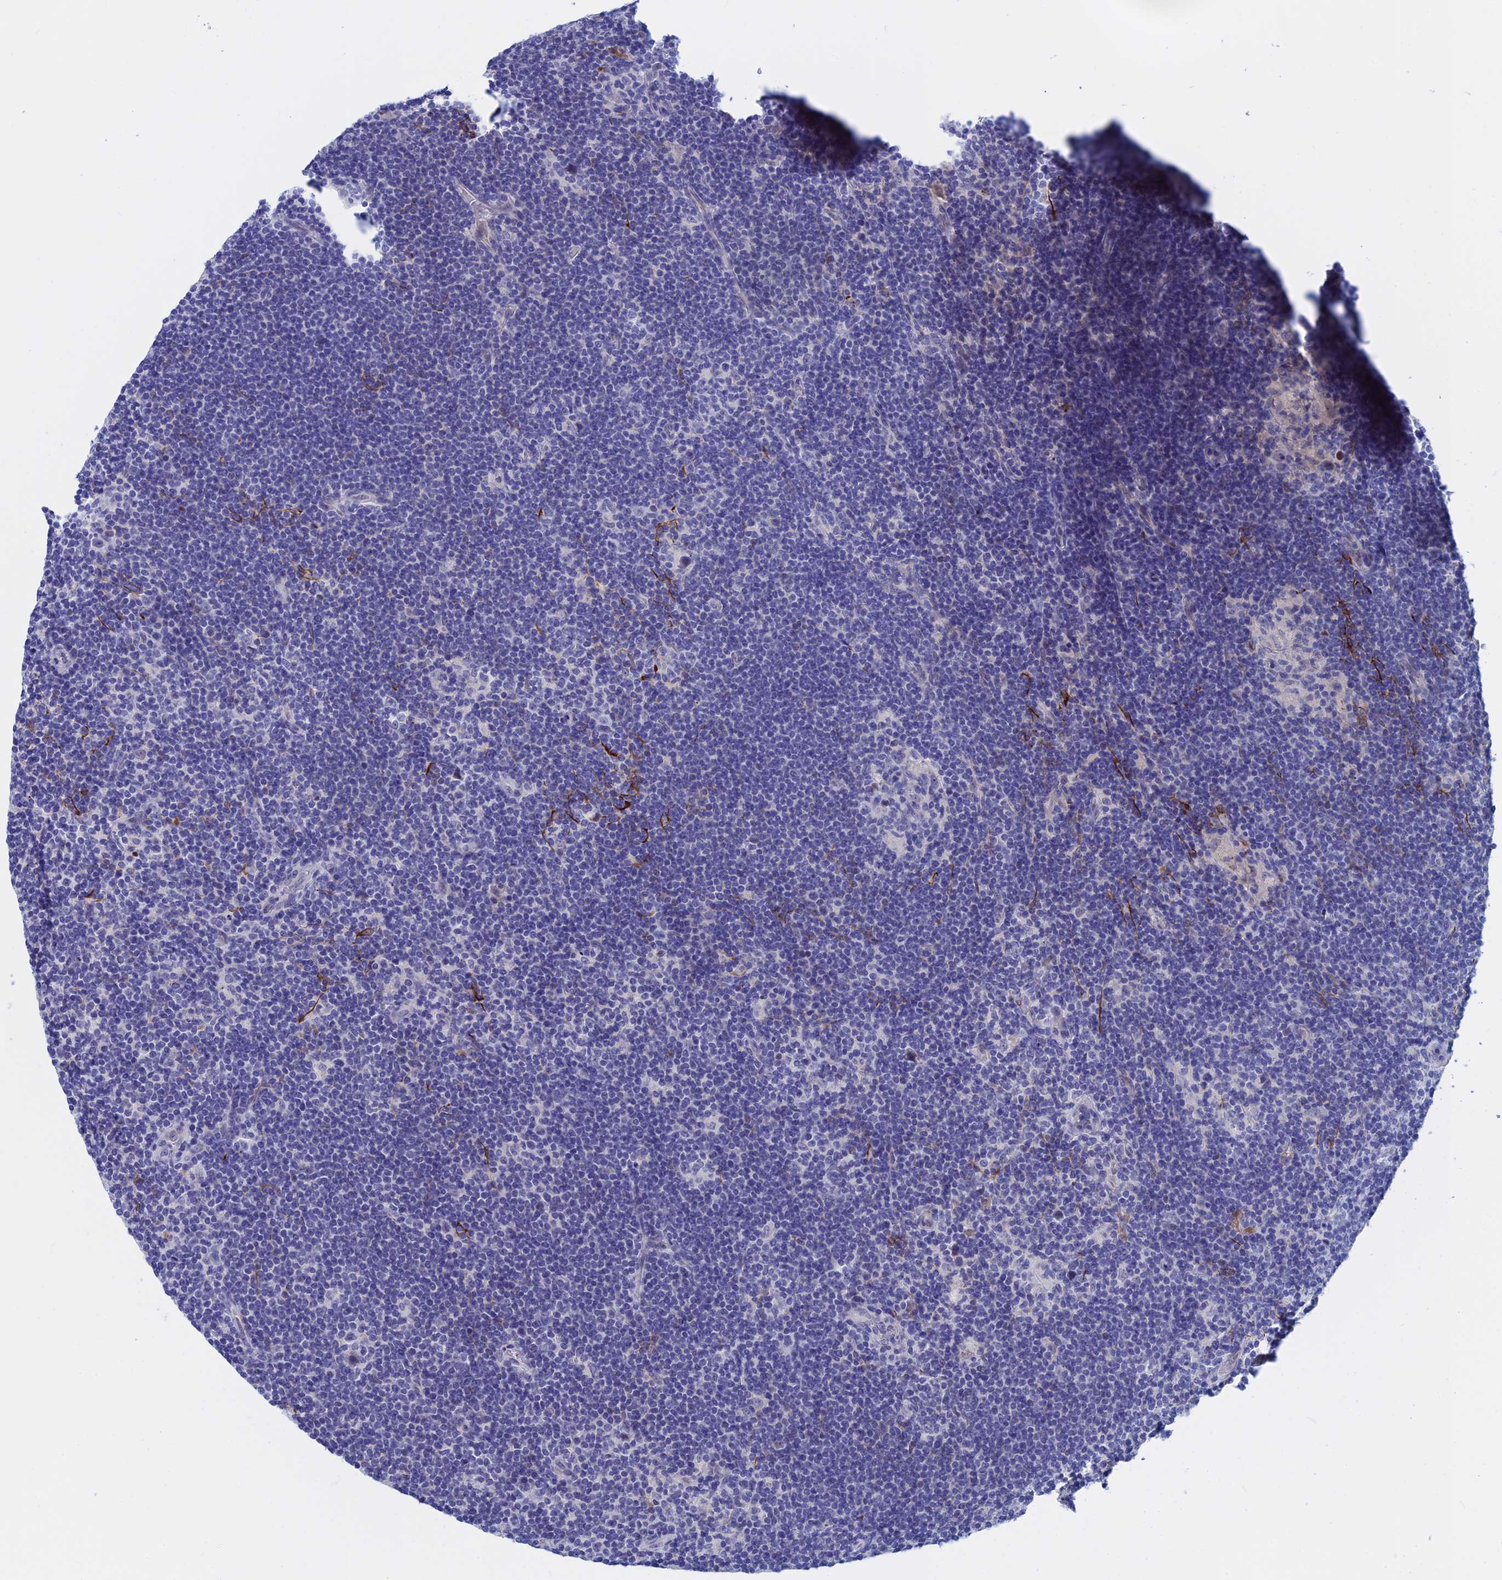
{"staining": {"intensity": "negative", "quantity": "none", "location": "none"}, "tissue": "lymphoma", "cell_type": "Tumor cells", "image_type": "cancer", "snomed": [{"axis": "morphology", "description": "Hodgkin's disease, NOS"}, {"axis": "topography", "description": "Lymph node"}], "caption": "A high-resolution micrograph shows immunohistochemistry (IHC) staining of Hodgkin's disease, which reveals no significant expression in tumor cells.", "gene": "WDR83", "patient": {"sex": "female", "age": 57}}